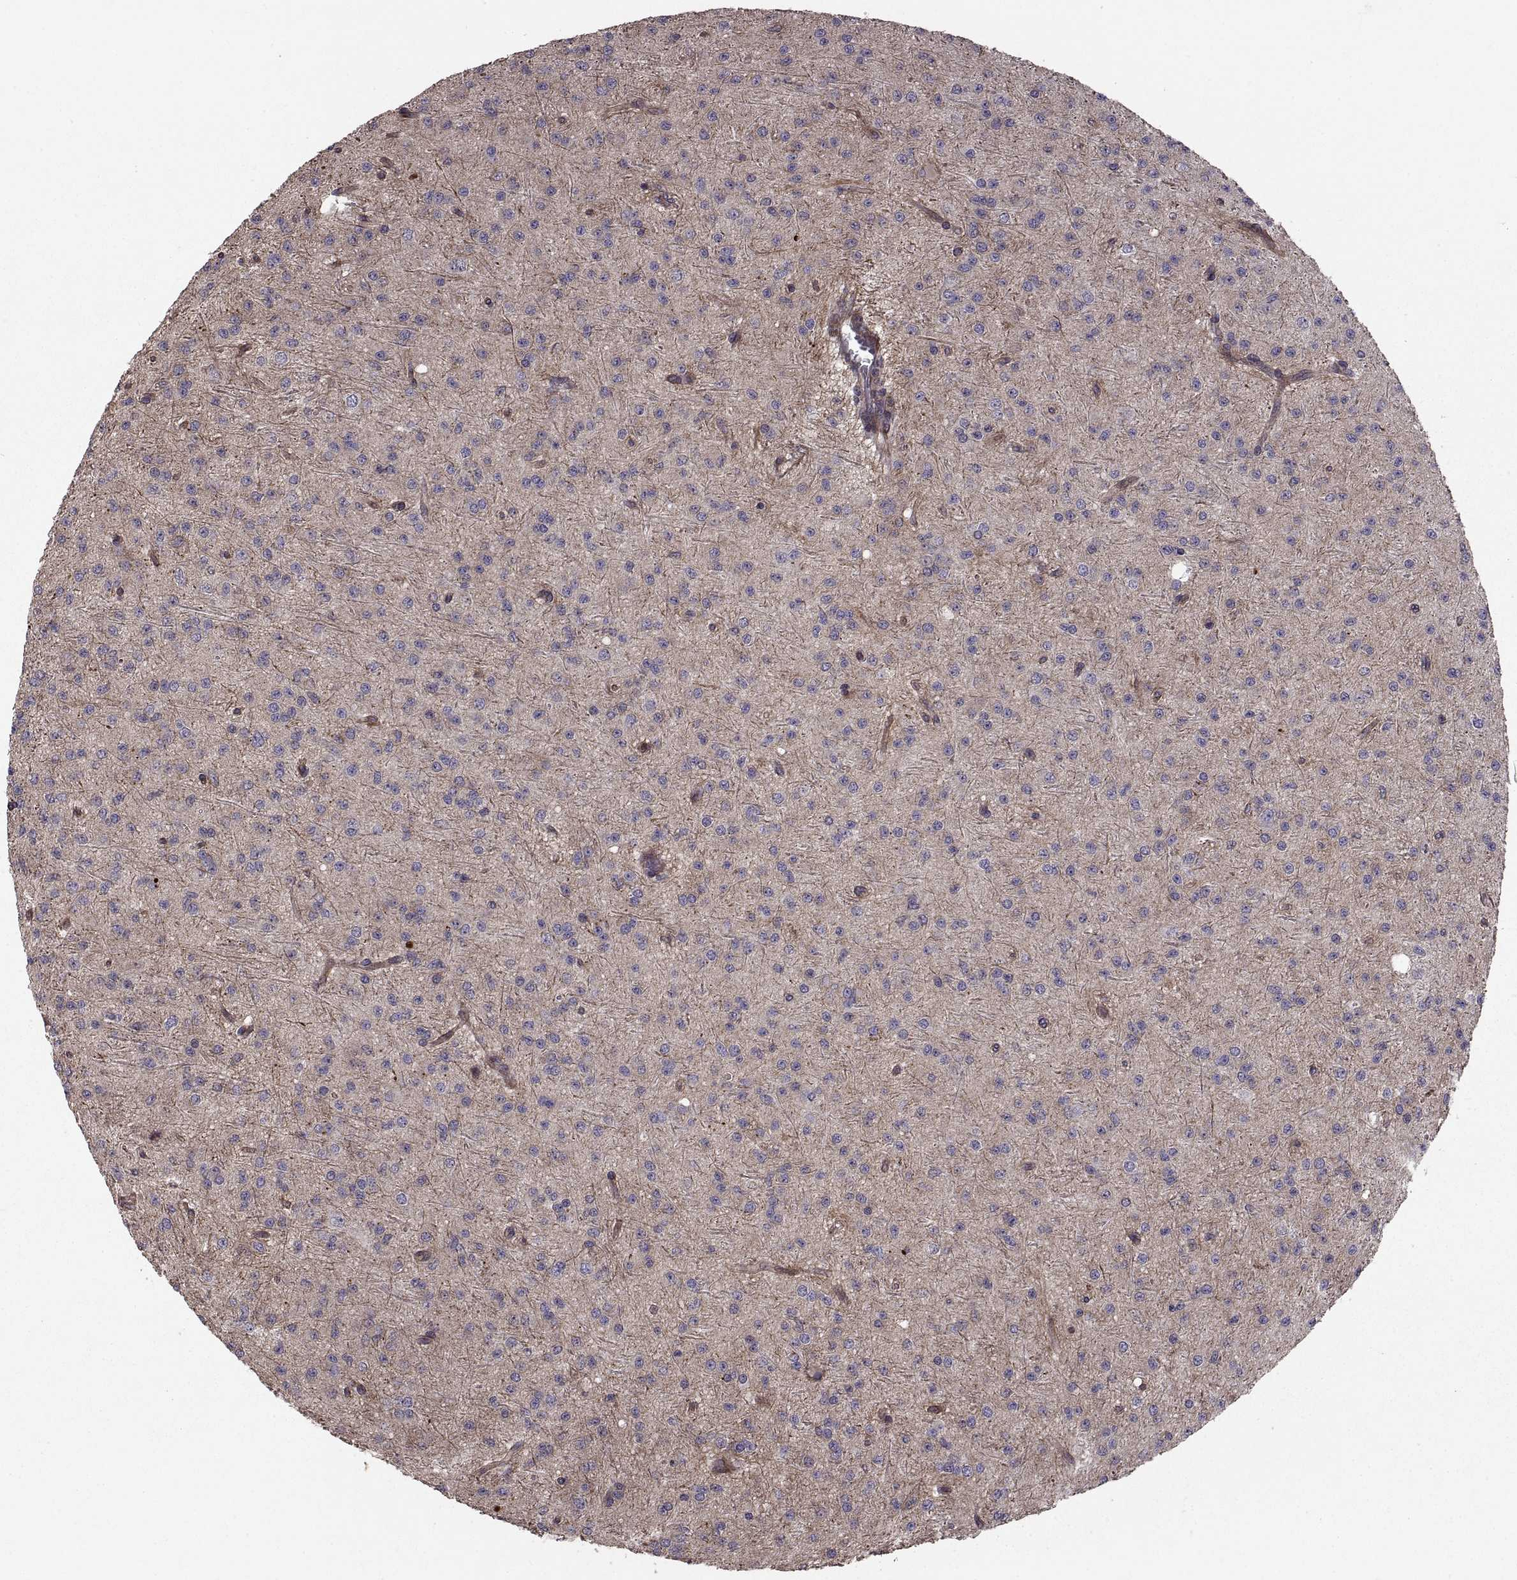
{"staining": {"intensity": "negative", "quantity": "none", "location": "none"}, "tissue": "glioma", "cell_type": "Tumor cells", "image_type": "cancer", "snomed": [{"axis": "morphology", "description": "Glioma, malignant, Low grade"}, {"axis": "topography", "description": "Brain"}], "caption": "The image shows no significant expression in tumor cells of glioma.", "gene": "PMM2", "patient": {"sex": "male", "age": 27}}